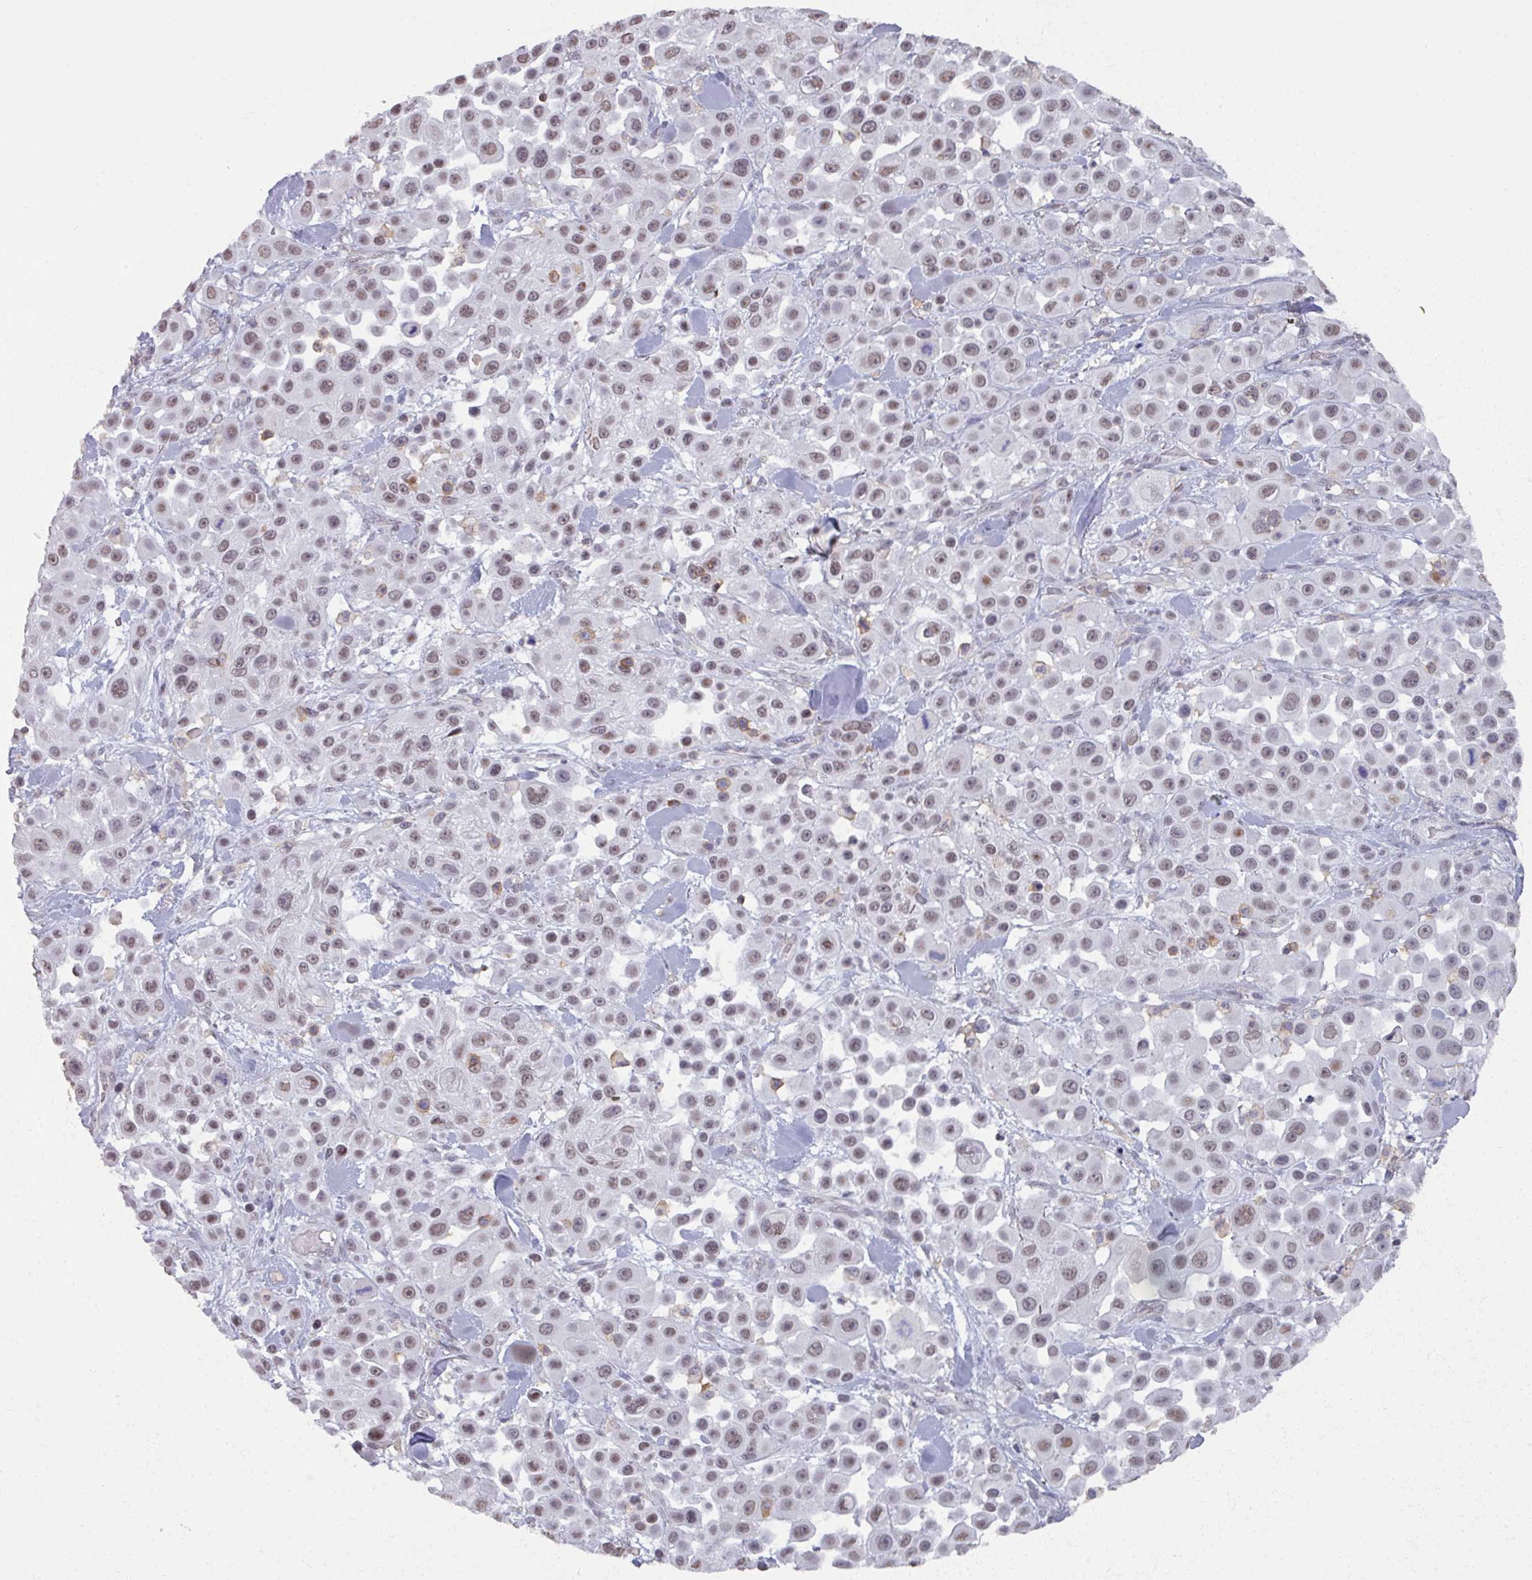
{"staining": {"intensity": "weak", "quantity": ">75%", "location": "nuclear"}, "tissue": "skin cancer", "cell_type": "Tumor cells", "image_type": "cancer", "snomed": [{"axis": "morphology", "description": "Squamous cell carcinoma, NOS"}, {"axis": "topography", "description": "Skin"}], "caption": "DAB immunohistochemical staining of squamous cell carcinoma (skin) displays weak nuclear protein staining in about >75% of tumor cells.", "gene": "RASAL3", "patient": {"sex": "male", "age": 67}}